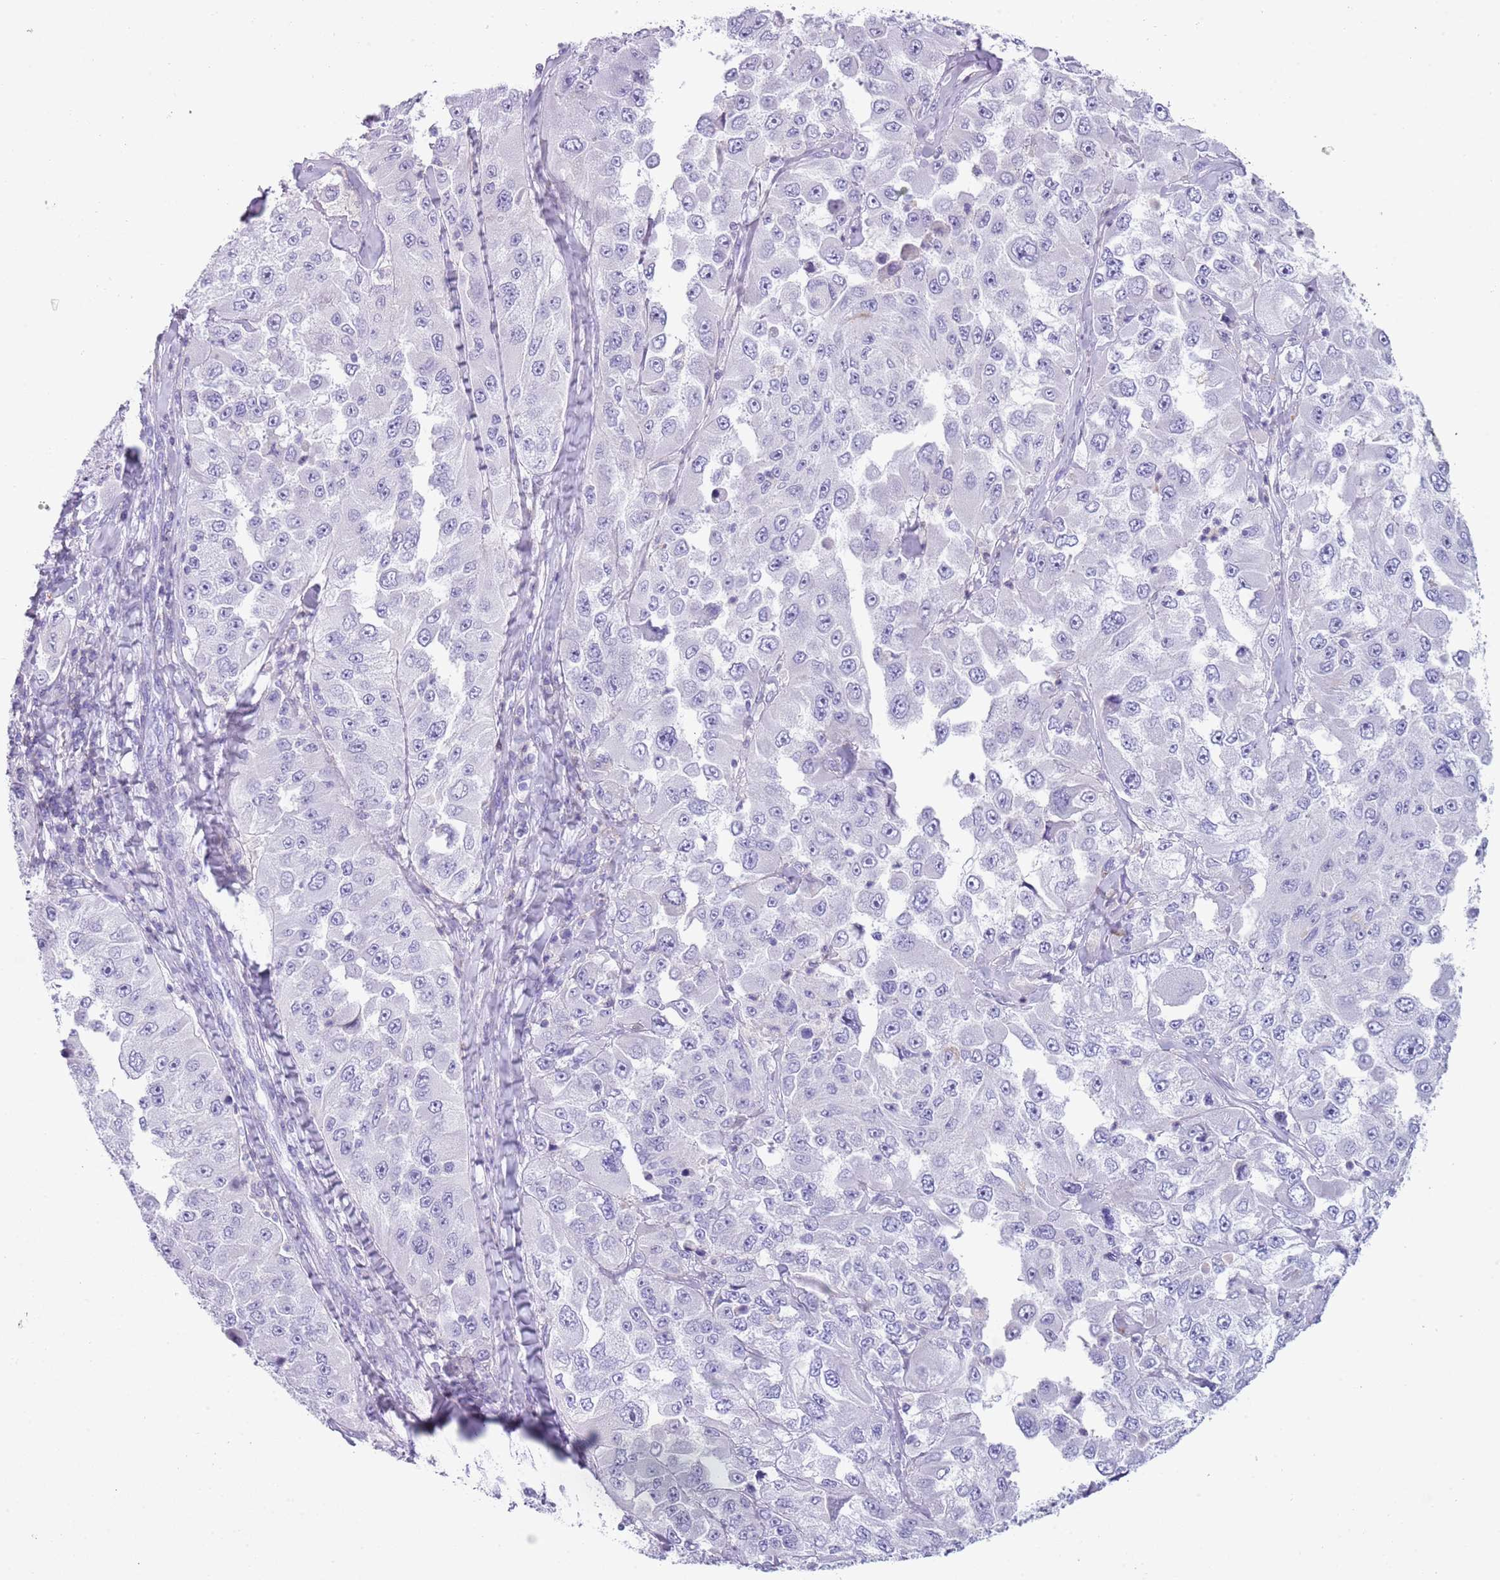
{"staining": {"intensity": "negative", "quantity": "none", "location": "none"}, "tissue": "melanoma", "cell_type": "Tumor cells", "image_type": "cancer", "snomed": [{"axis": "morphology", "description": "Malignant melanoma, Metastatic site"}, {"axis": "topography", "description": "Lymph node"}], "caption": "Malignant melanoma (metastatic site) stained for a protein using immunohistochemistry exhibits no staining tumor cells.", "gene": "NBPF20", "patient": {"sex": "male", "age": 62}}